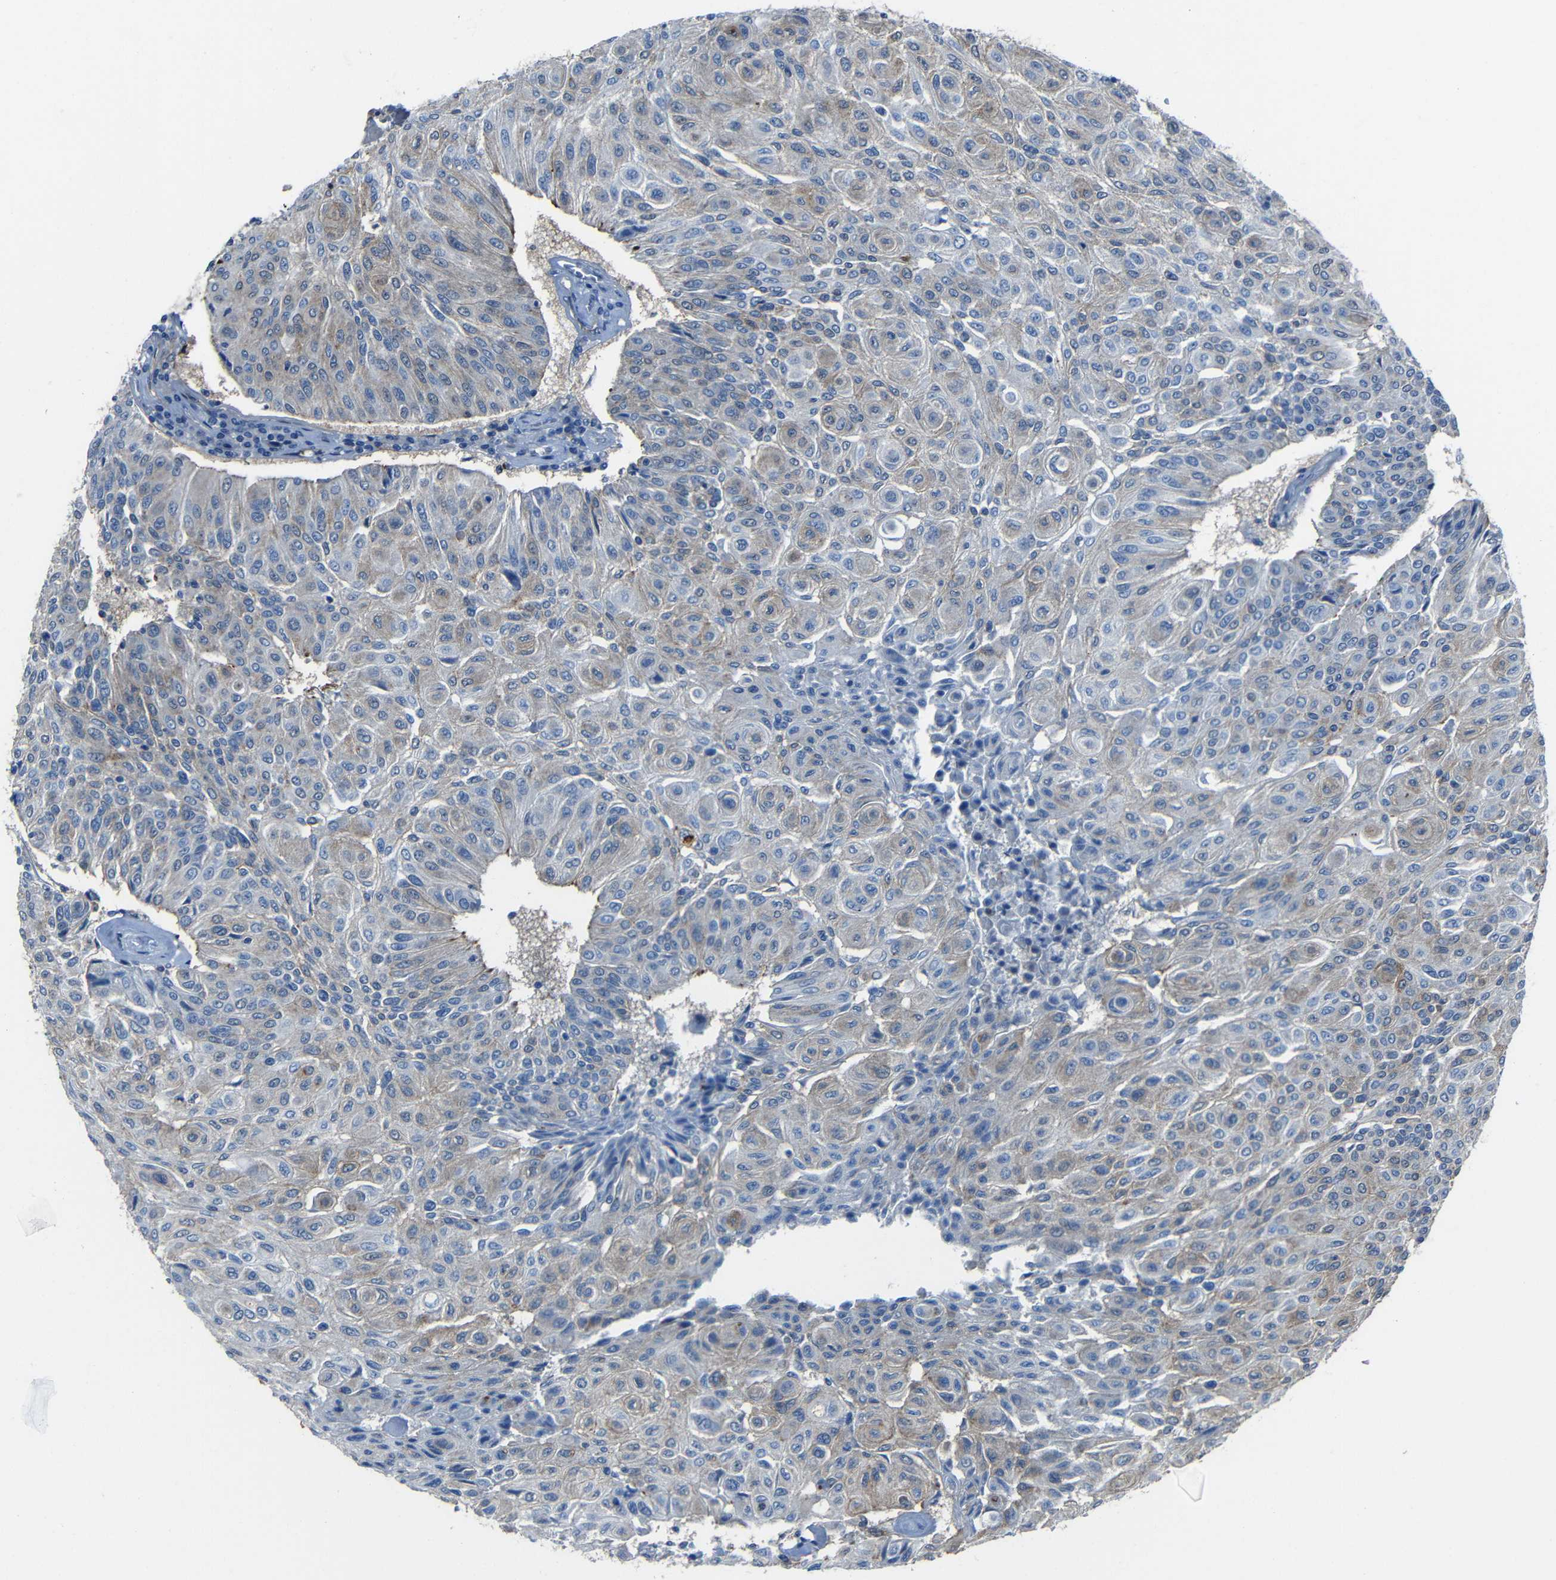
{"staining": {"intensity": "moderate", "quantity": "25%-75%", "location": "cytoplasmic/membranous"}, "tissue": "urothelial cancer", "cell_type": "Tumor cells", "image_type": "cancer", "snomed": [{"axis": "morphology", "description": "Urothelial carcinoma, High grade"}, {"axis": "topography", "description": "Urinary bladder"}], "caption": "This is a micrograph of immunohistochemistry staining of high-grade urothelial carcinoma, which shows moderate positivity in the cytoplasmic/membranous of tumor cells.", "gene": "DNAJC5", "patient": {"sex": "male", "age": 66}}